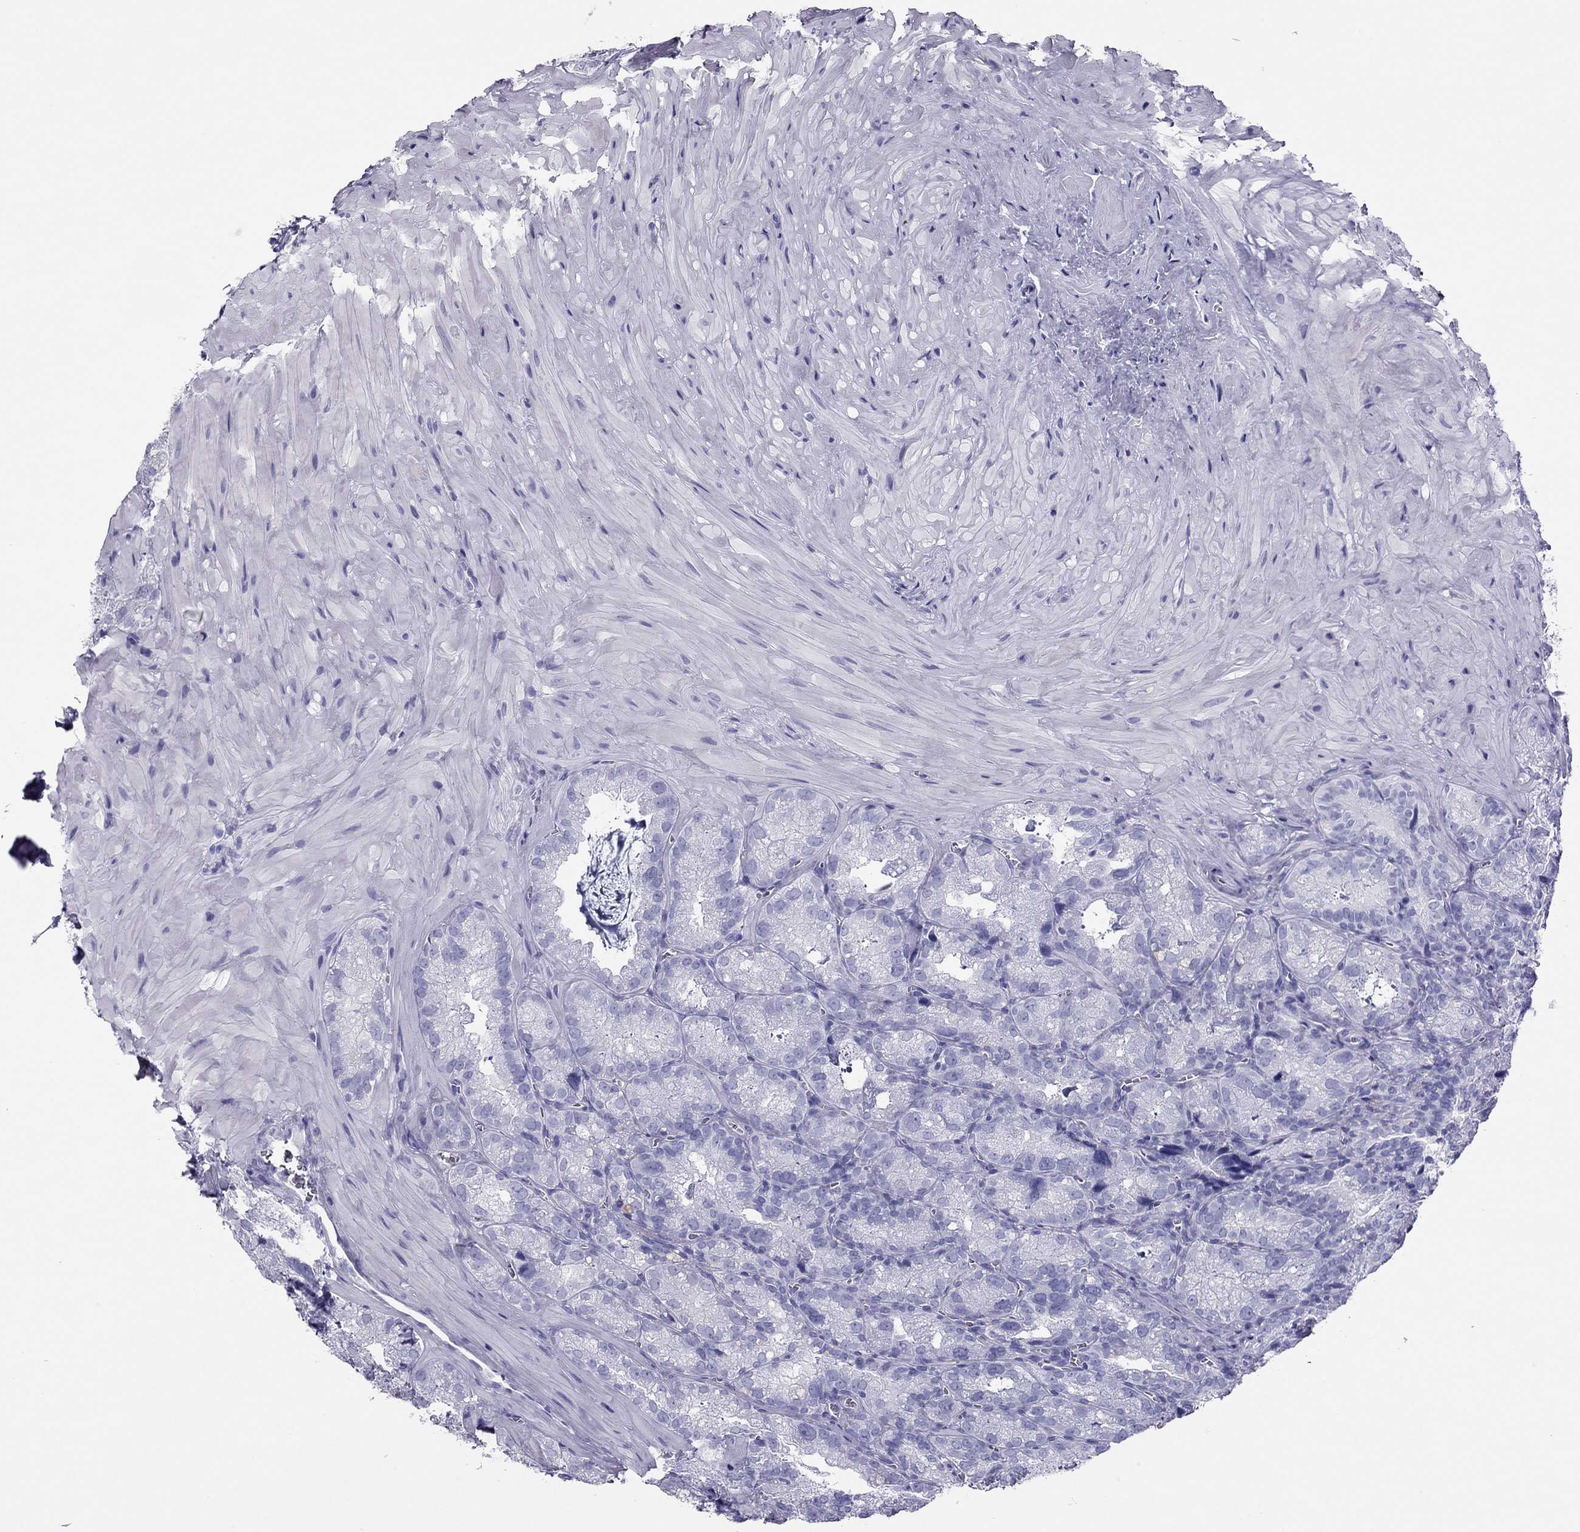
{"staining": {"intensity": "negative", "quantity": "none", "location": "none"}, "tissue": "seminal vesicle", "cell_type": "Glandular cells", "image_type": "normal", "snomed": [{"axis": "morphology", "description": "Normal tissue, NOS"}, {"axis": "topography", "description": "Seminal veicle"}], "caption": "Histopathology image shows no significant protein positivity in glandular cells of unremarkable seminal vesicle.", "gene": "PDE6A", "patient": {"sex": "male", "age": 57}}